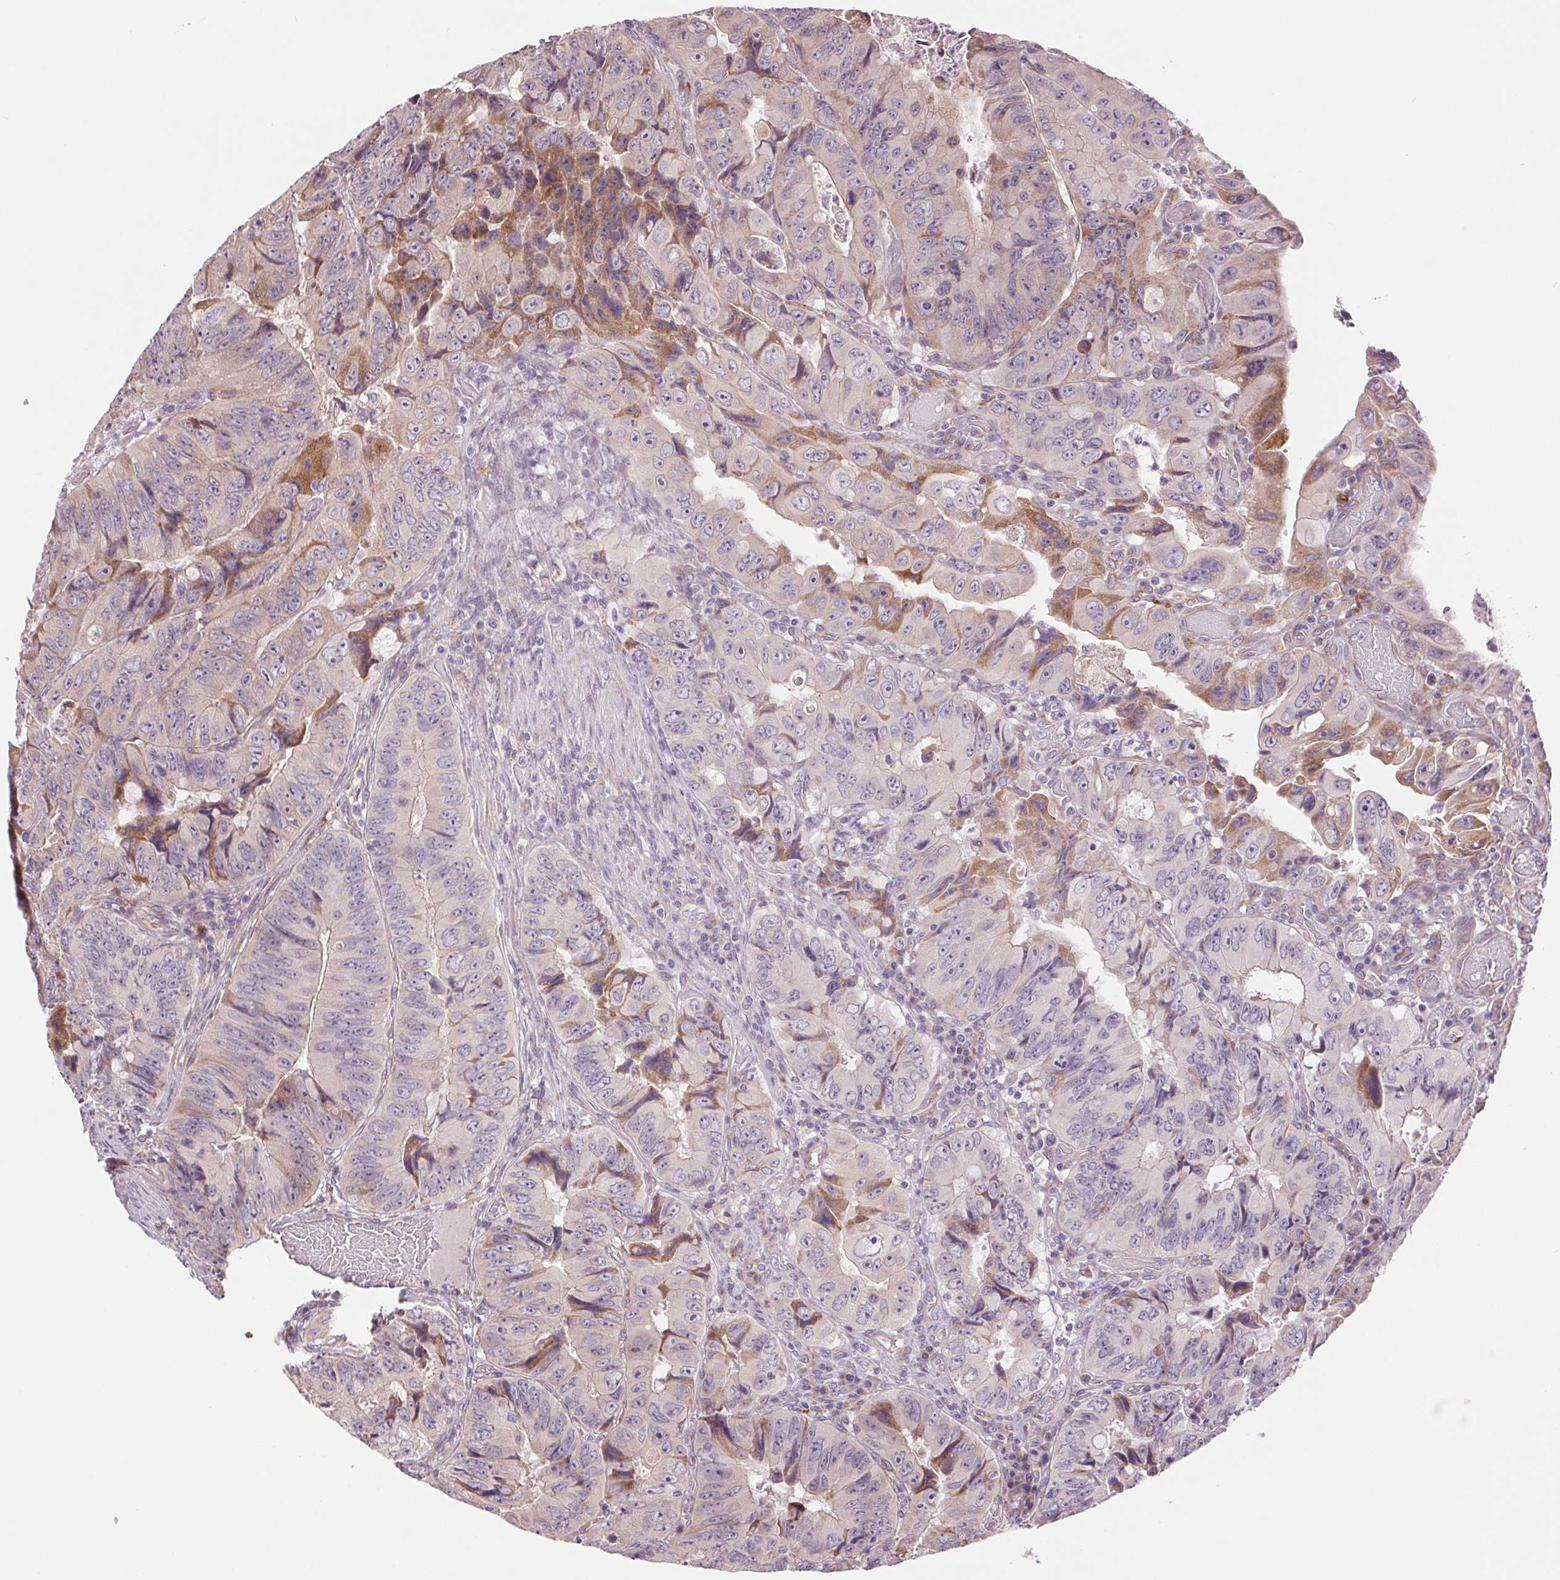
{"staining": {"intensity": "moderate", "quantity": "<25%", "location": "cytoplasmic/membranous"}, "tissue": "colorectal cancer", "cell_type": "Tumor cells", "image_type": "cancer", "snomed": [{"axis": "morphology", "description": "Adenocarcinoma, NOS"}, {"axis": "topography", "description": "Colon"}], "caption": "High-power microscopy captured an immunohistochemistry (IHC) micrograph of colorectal cancer (adenocarcinoma), revealing moderate cytoplasmic/membranous positivity in about <25% of tumor cells.", "gene": "METTL17", "patient": {"sex": "female", "age": 84}}